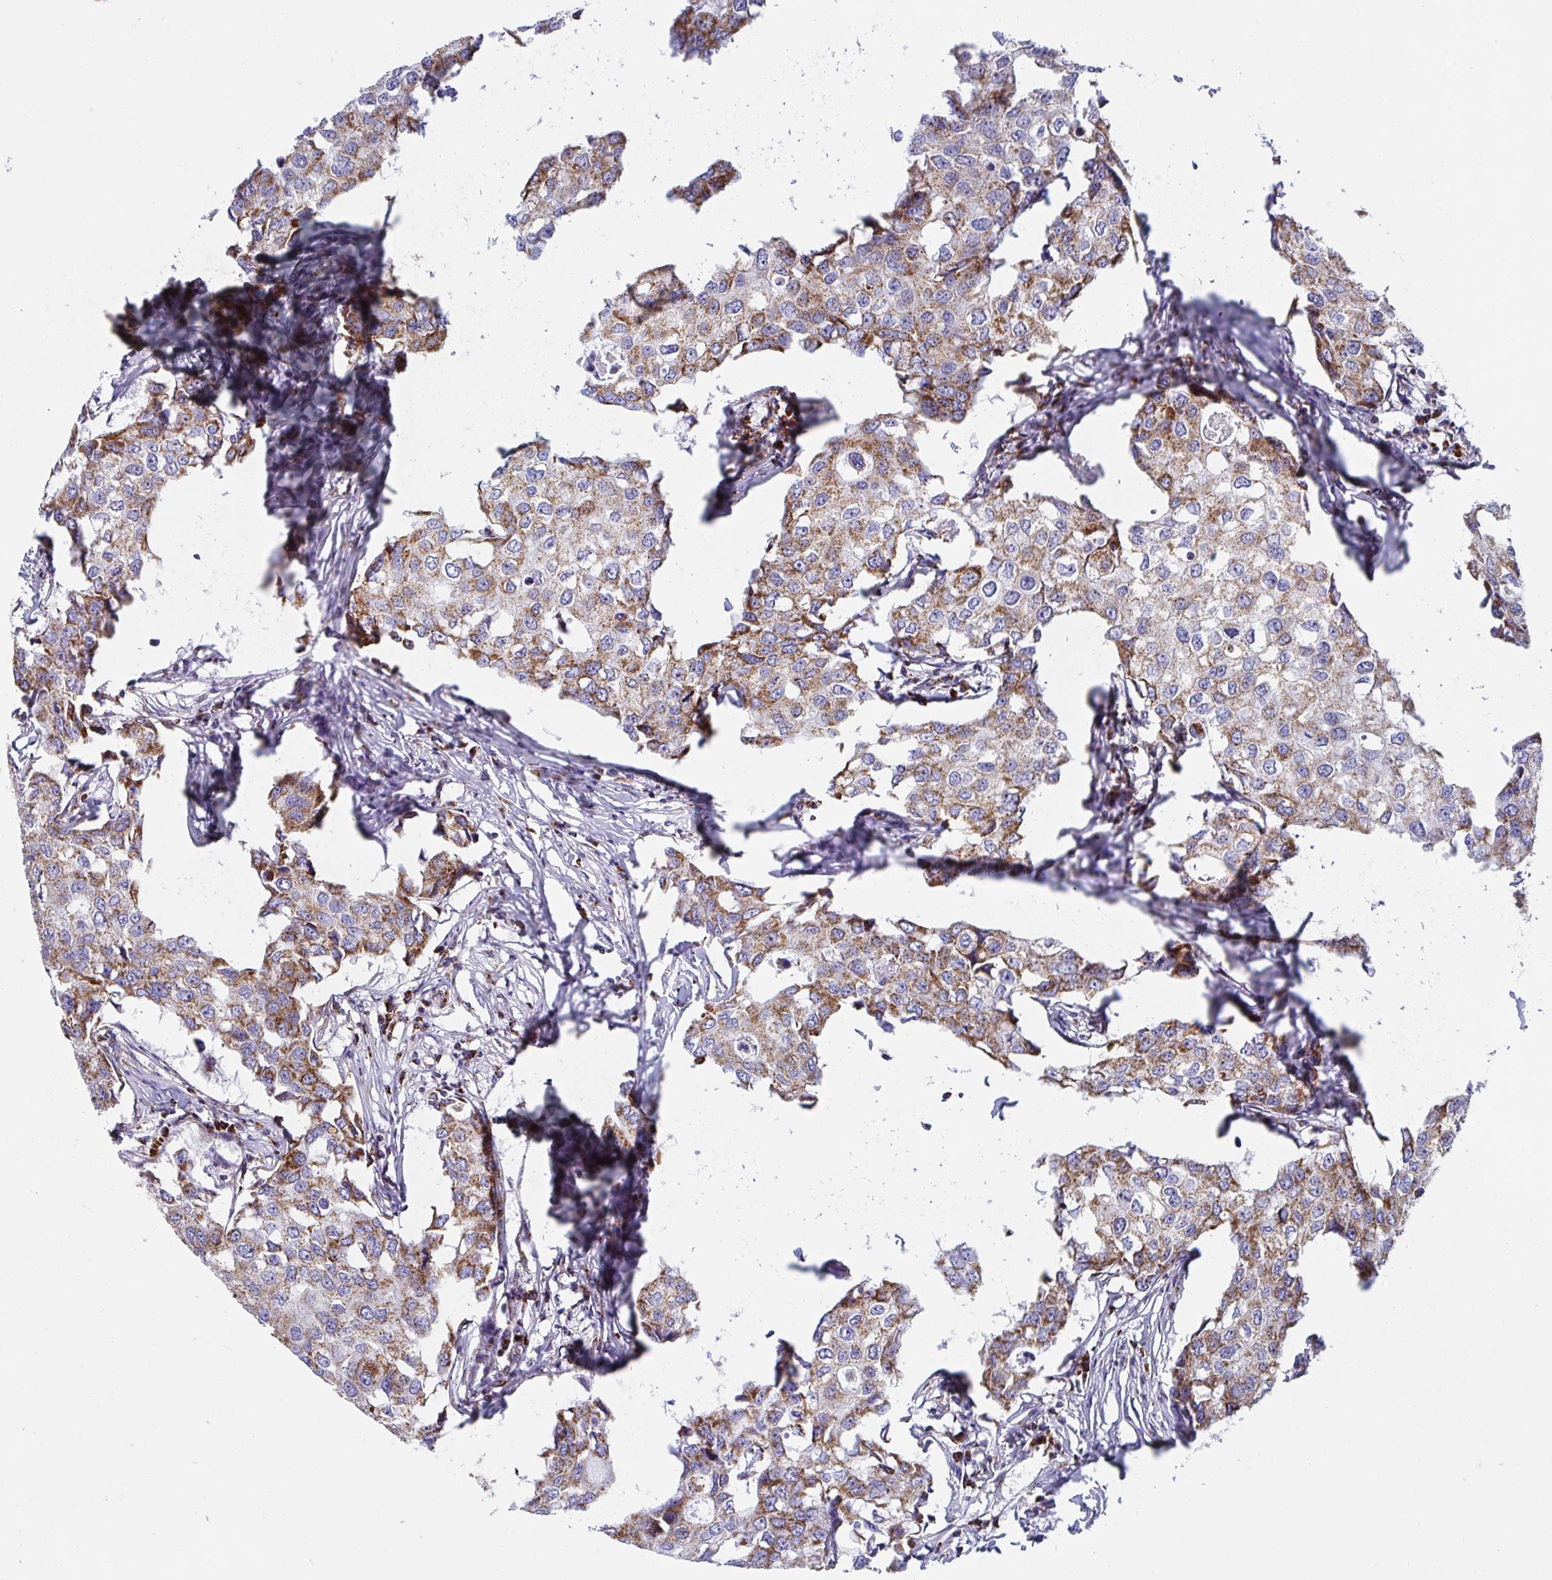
{"staining": {"intensity": "moderate", "quantity": ">75%", "location": "cytoplasmic/membranous"}, "tissue": "breast cancer", "cell_type": "Tumor cells", "image_type": "cancer", "snomed": [{"axis": "morphology", "description": "Duct carcinoma"}, {"axis": "topography", "description": "Breast"}], "caption": "The image reveals staining of invasive ductal carcinoma (breast), revealing moderate cytoplasmic/membranous protein positivity (brown color) within tumor cells.", "gene": "ATP5MJ", "patient": {"sex": "female", "age": 27}}